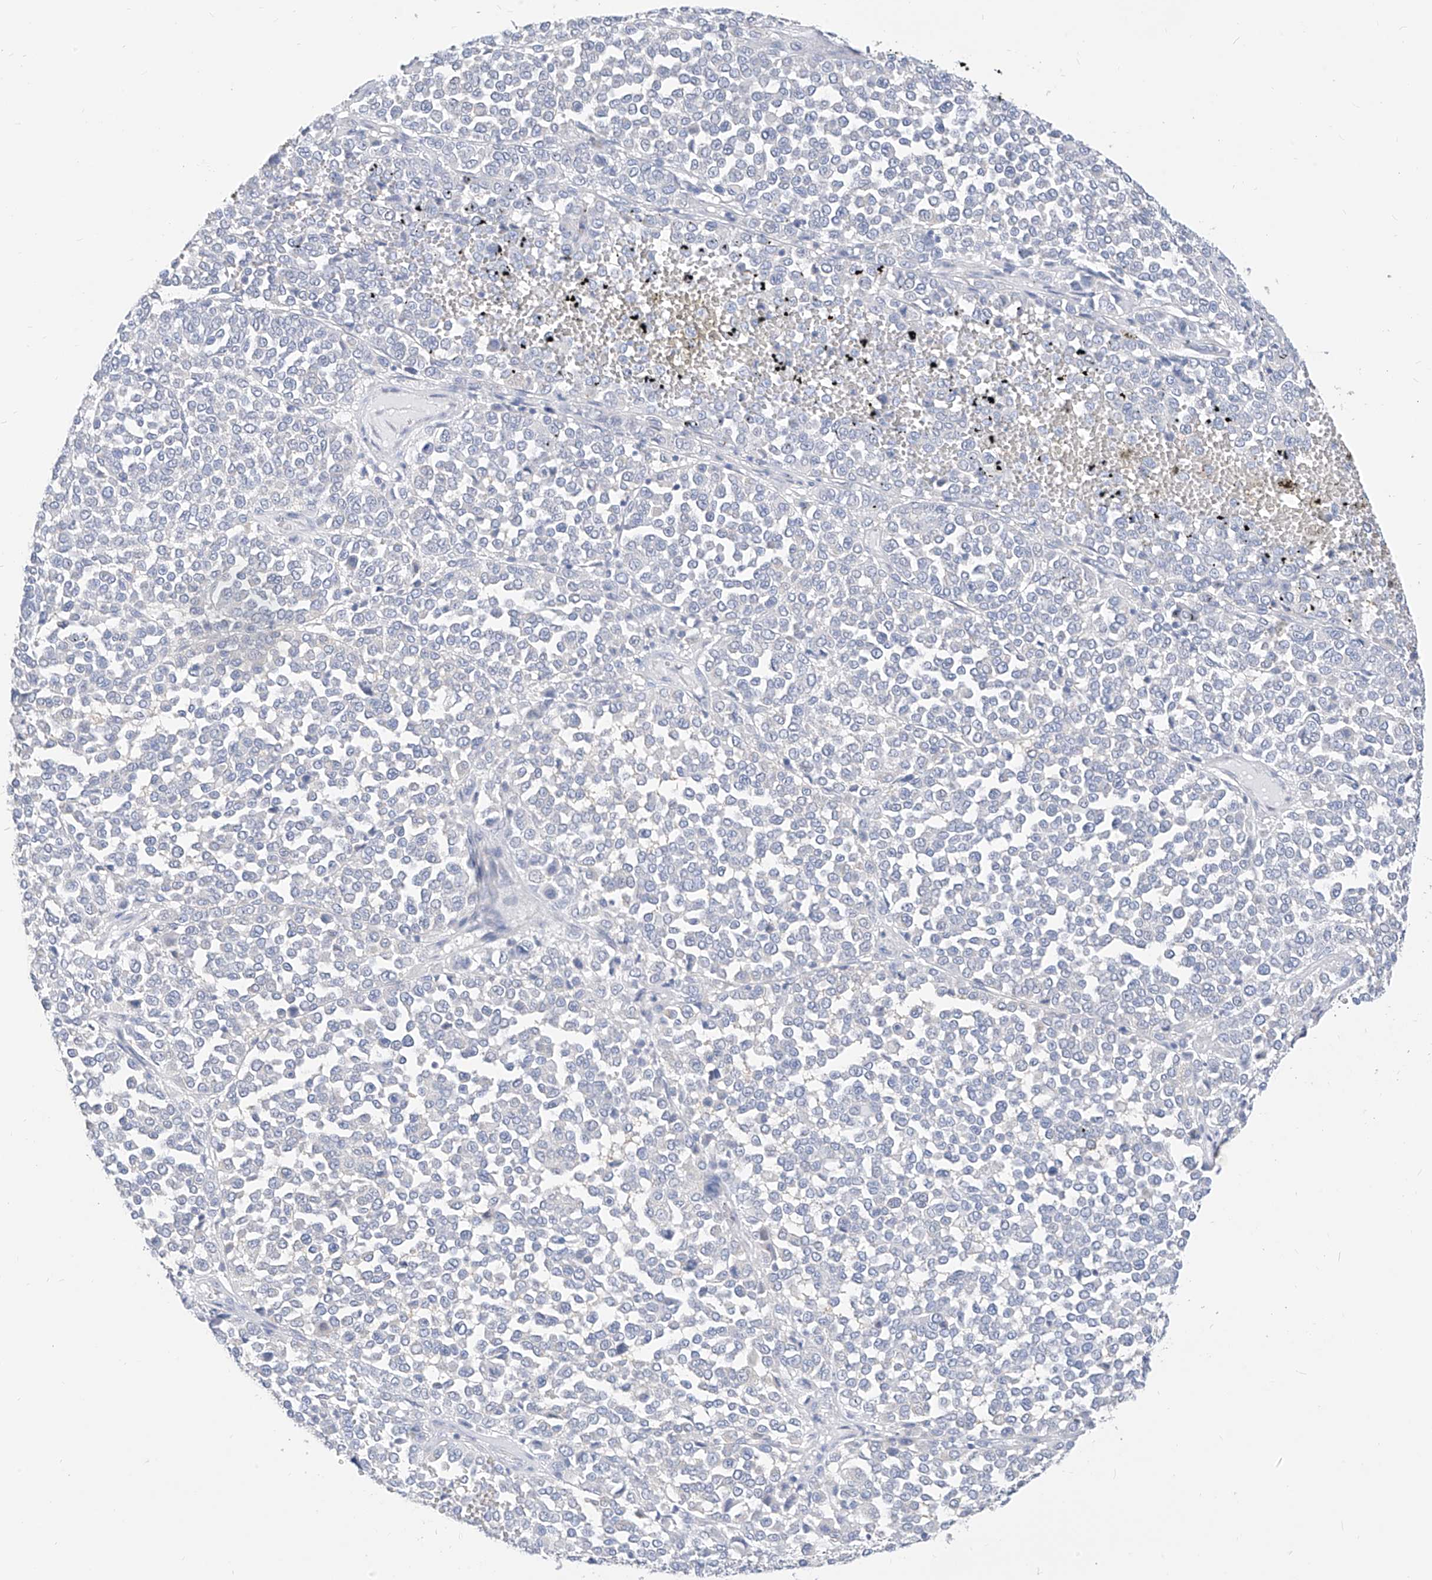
{"staining": {"intensity": "negative", "quantity": "none", "location": "none"}, "tissue": "melanoma", "cell_type": "Tumor cells", "image_type": "cancer", "snomed": [{"axis": "morphology", "description": "Malignant melanoma, Metastatic site"}, {"axis": "topography", "description": "Pancreas"}], "caption": "Tumor cells show no significant expression in malignant melanoma (metastatic site).", "gene": "ZZEF1", "patient": {"sex": "female", "age": 30}}